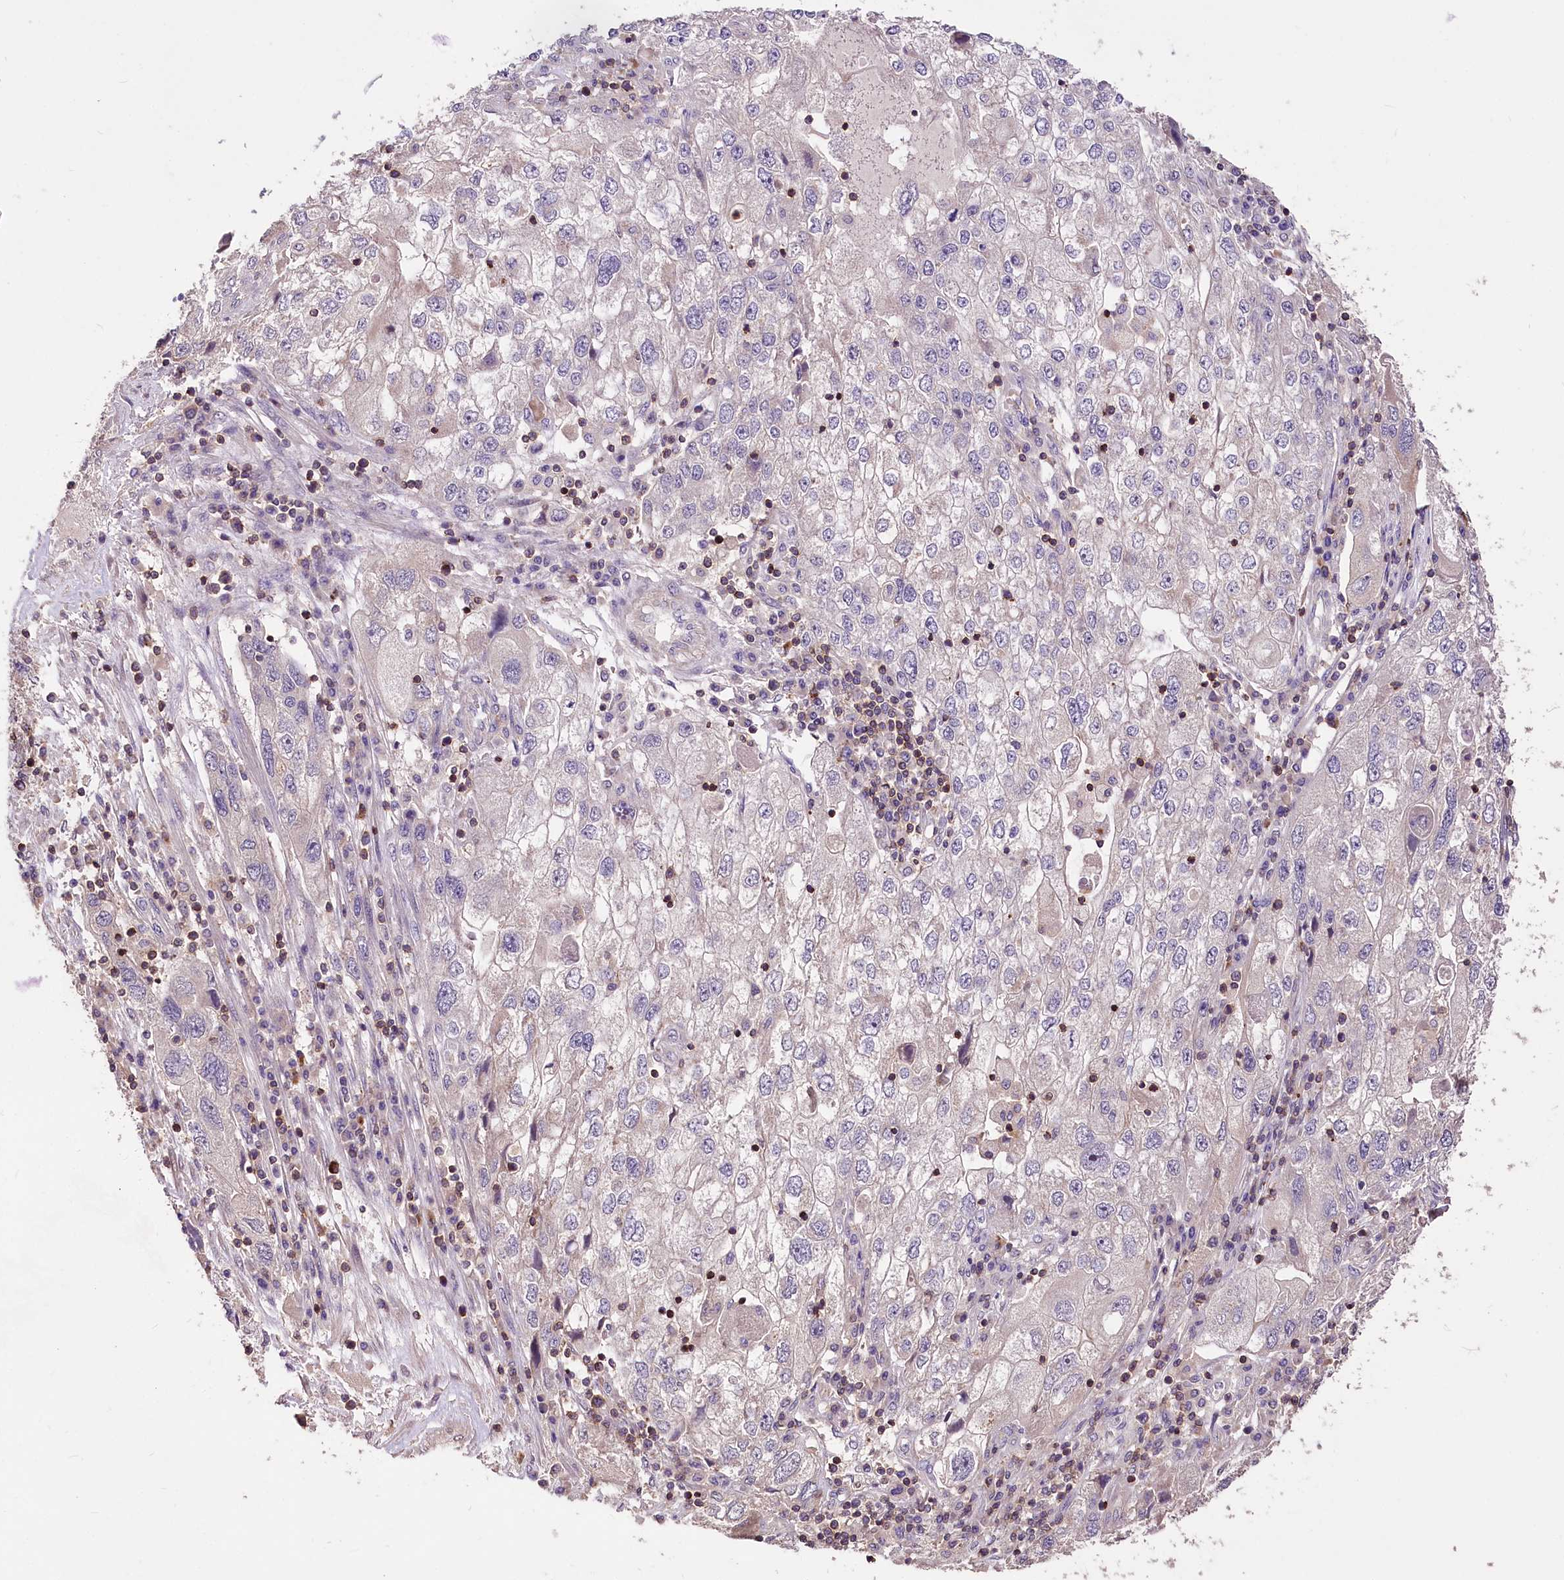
{"staining": {"intensity": "negative", "quantity": "none", "location": "none"}, "tissue": "endometrial cancer", "cell_type": "Tumor cells", "image_type": "cancer", "snomed": [{"axis": "morphology", "description": "Adenocarcinoma, NOS"}, {"axis": "topography", "description": "Endometrium"}], "caption": "Immunohistochemistry (IHC) micrograph of neoplastic tissue: human adenocarcinoma (endometrial) stained with DAB (3,3'-diaminobenzidine) displays no significant protein expression in tumor cells.", "gene": "SERGEF", "patient": {"sex": "female", "age": 49}}